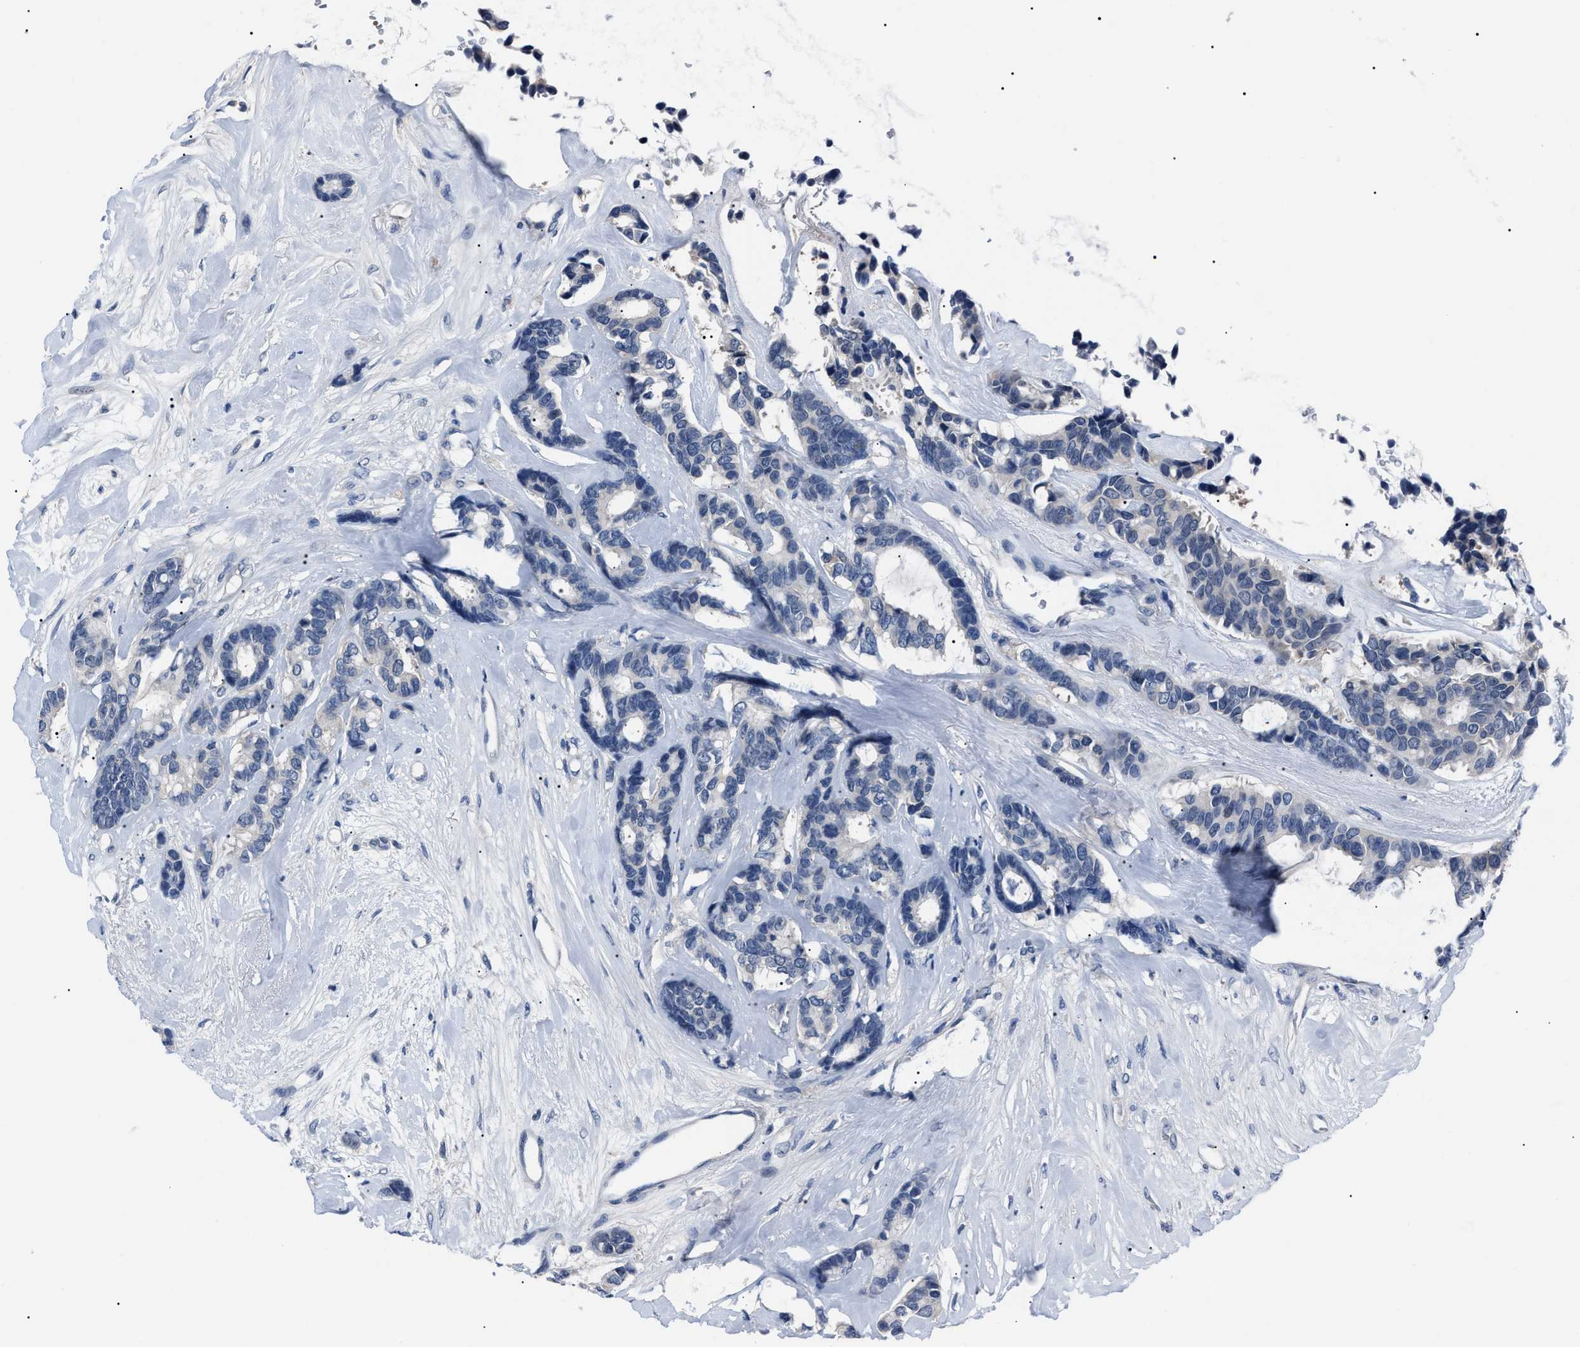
{"staining": {"intensity": "negative", "quantity": "none", "location": "none"}, "tissue": "breast cancer", "cell_type": "Tumor cells", "image_type": "cancer", "snomed": [{"axis": "morphology", "description": "Duct carcinoma"}, {"axis": "topography", "description": "Breast"}], "caption": "IHC of intraductal carcinoma (breast) exhibits no staining in tumor cells.", "gene": "LRWD1", "patient": {"sex": "female", "age": 87}}